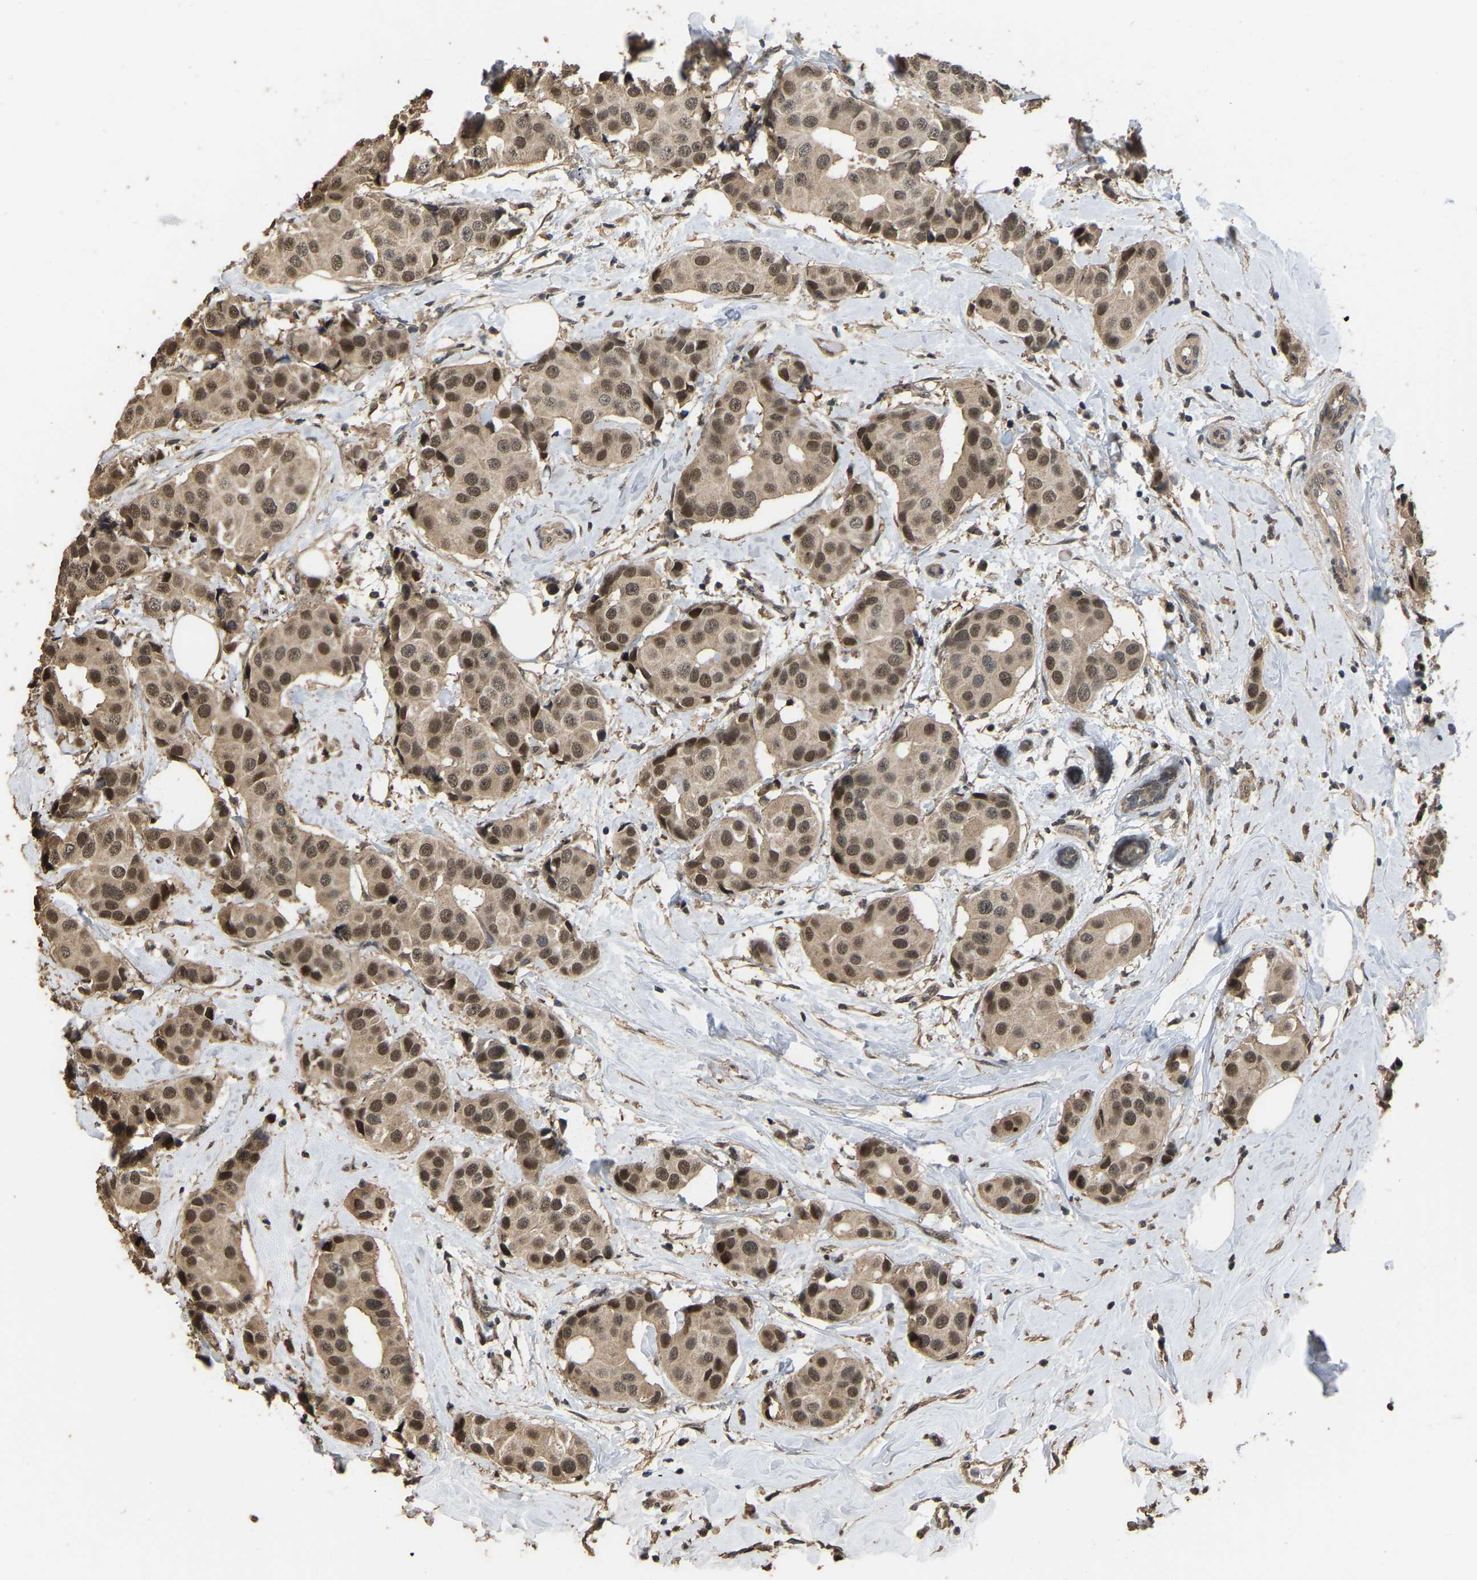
{"staining": {"intensity": "moderate", "quantity": ">75%", "location": "nuclear"}, "tissue": "breast cancer", "cell_type": "Tumor cells", "image_type": "cancer", "snomed": [{"axis": "morphology", "description": "Normal tissue, NOS"}, {"axis": "morphology", "description": "Duct carcinoma"}, {"axis": "topography", "description": "Breast"}], "caption": "A brown stain labels moderate nuclear positivity of a protein in human infiltrating ductal carcinoma (breast) tumor cells. Using DAB (brown) and hematoxylin (blue) stains, captured at high magnification using brightfield microscopy.", "gene": "ARHGAP23", "patient": {"sex": "female", "age": 39}}